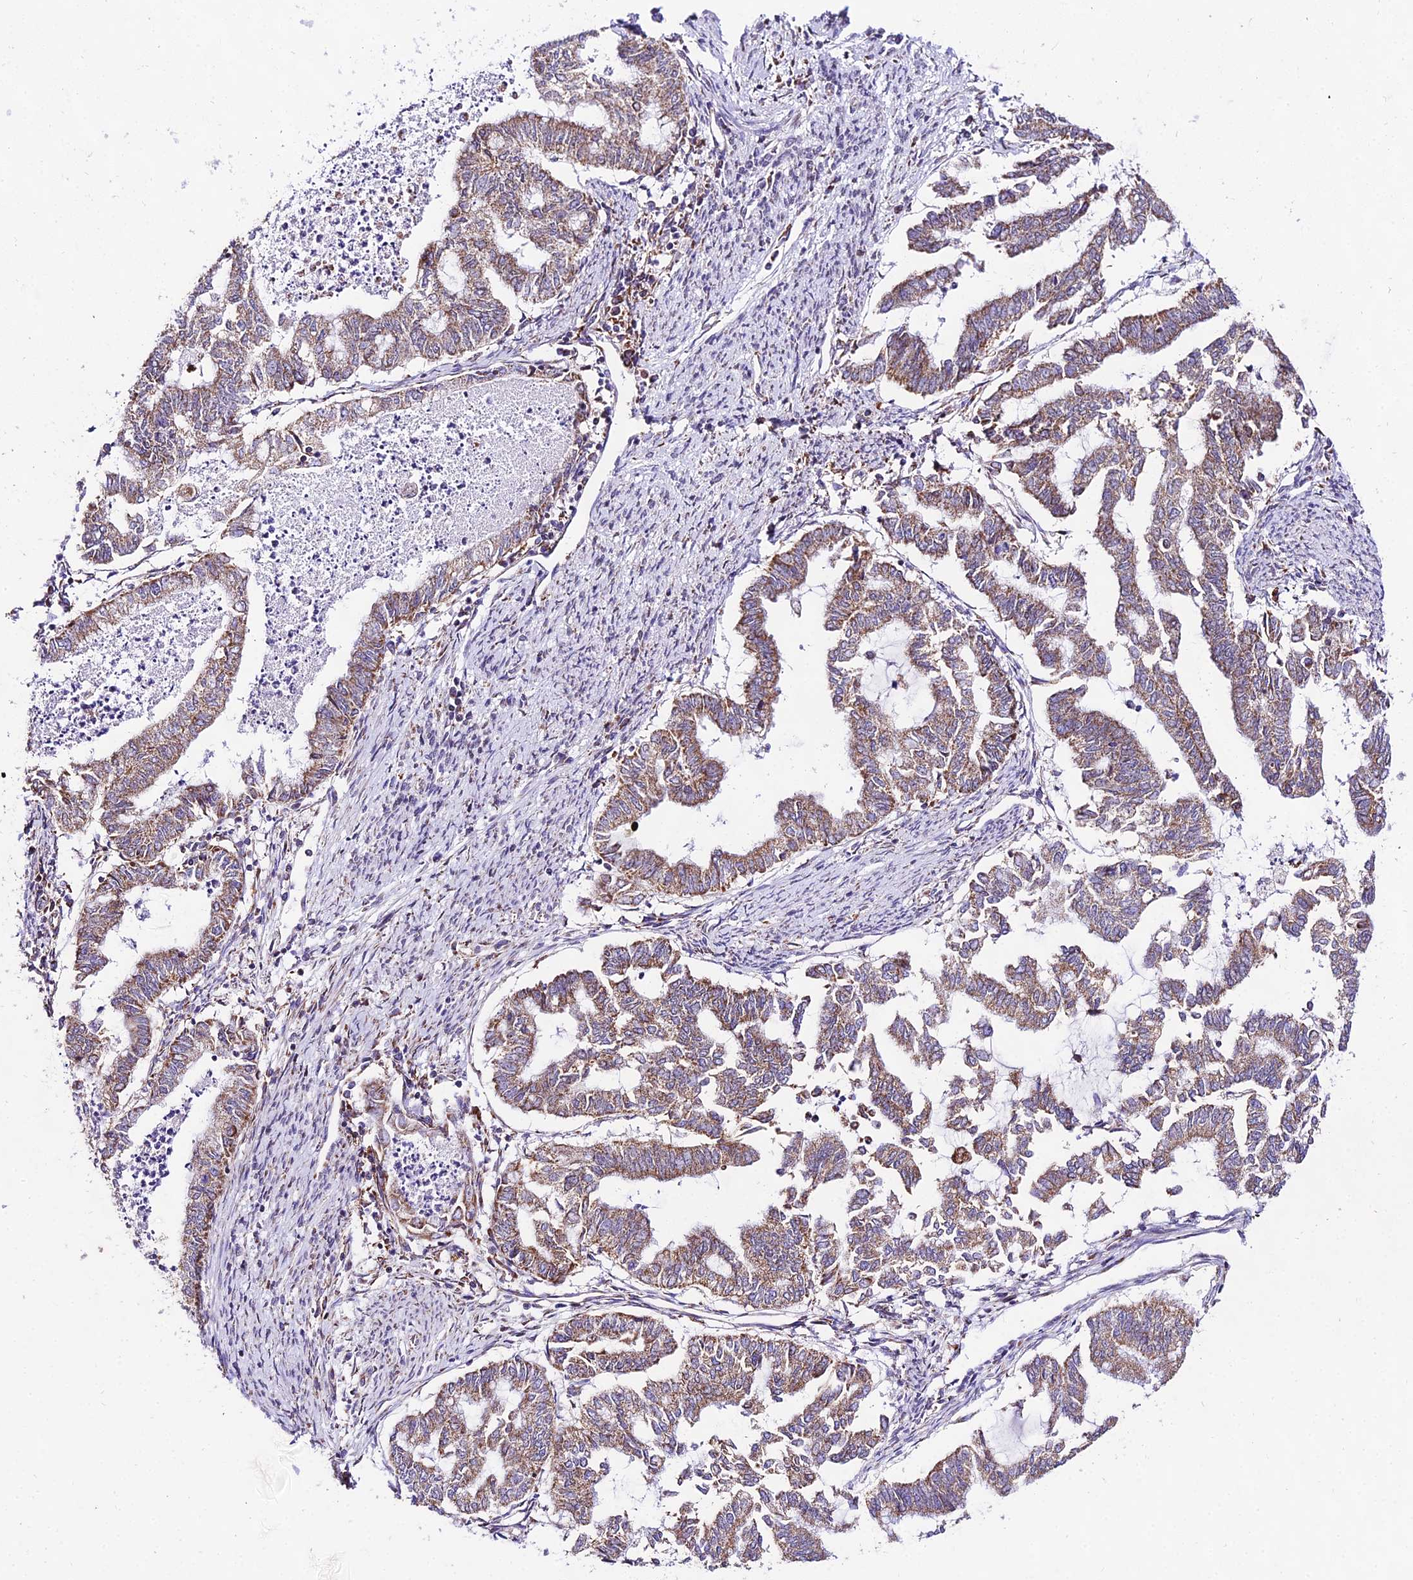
{"staining": {"intensity": "moderate", "quantity": ">75%", "location": "cytoplasmic/membranous"}, "tissue": "endometrial cancer", "cell_type": "Tumor cells", "image_type": "cancer", "snomed": [{"axis": "morphology", "description": "Adenocarcinoma, NOS"}, {"axis": "topography", "description": "Endometrium"}], "caption": "Endometrial adenocarcinoma stained for a protein reveals moderate cytoplasmic/membranous positivity in tumor cells.", "gene": "ATP5PB", "patient": {"sex": "female", "age": 79}}